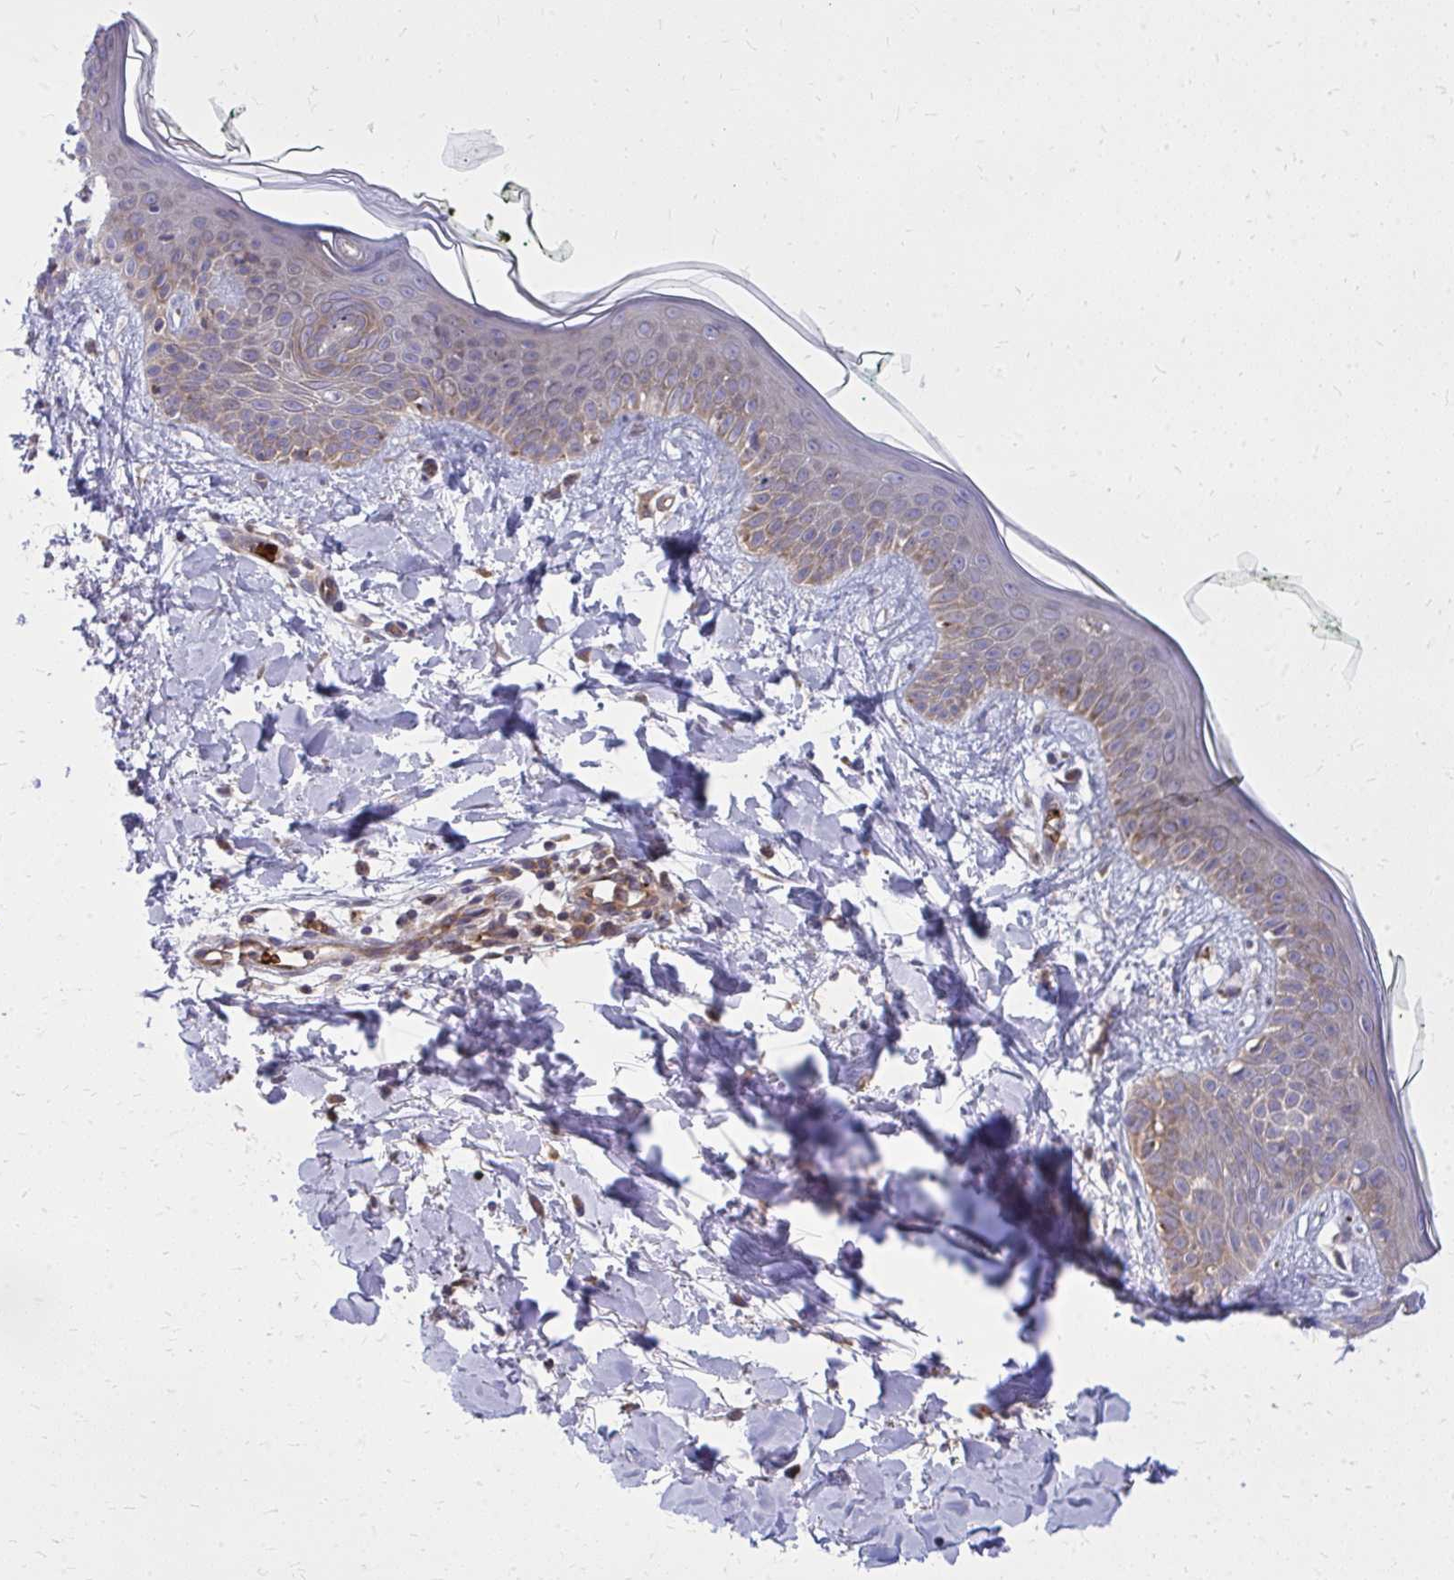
{"staining": {"intensity": "negative", "quantity": "none", "location": "none"}, "tissue": "skin", "cell_type": "Fibroblasts", "image_type": "normal", "snomed": [{"axis": "morphology", "description": "Normal tissue, NOS"}, {"axis": "topography", "description": "Skin"}], "caption": "The immunohistochemistry (IHC) photomicrograph has no significant staining in fibroblasts of skin.", "gene": "PDK4", "patient": {"sex": "female", "age": 34}}